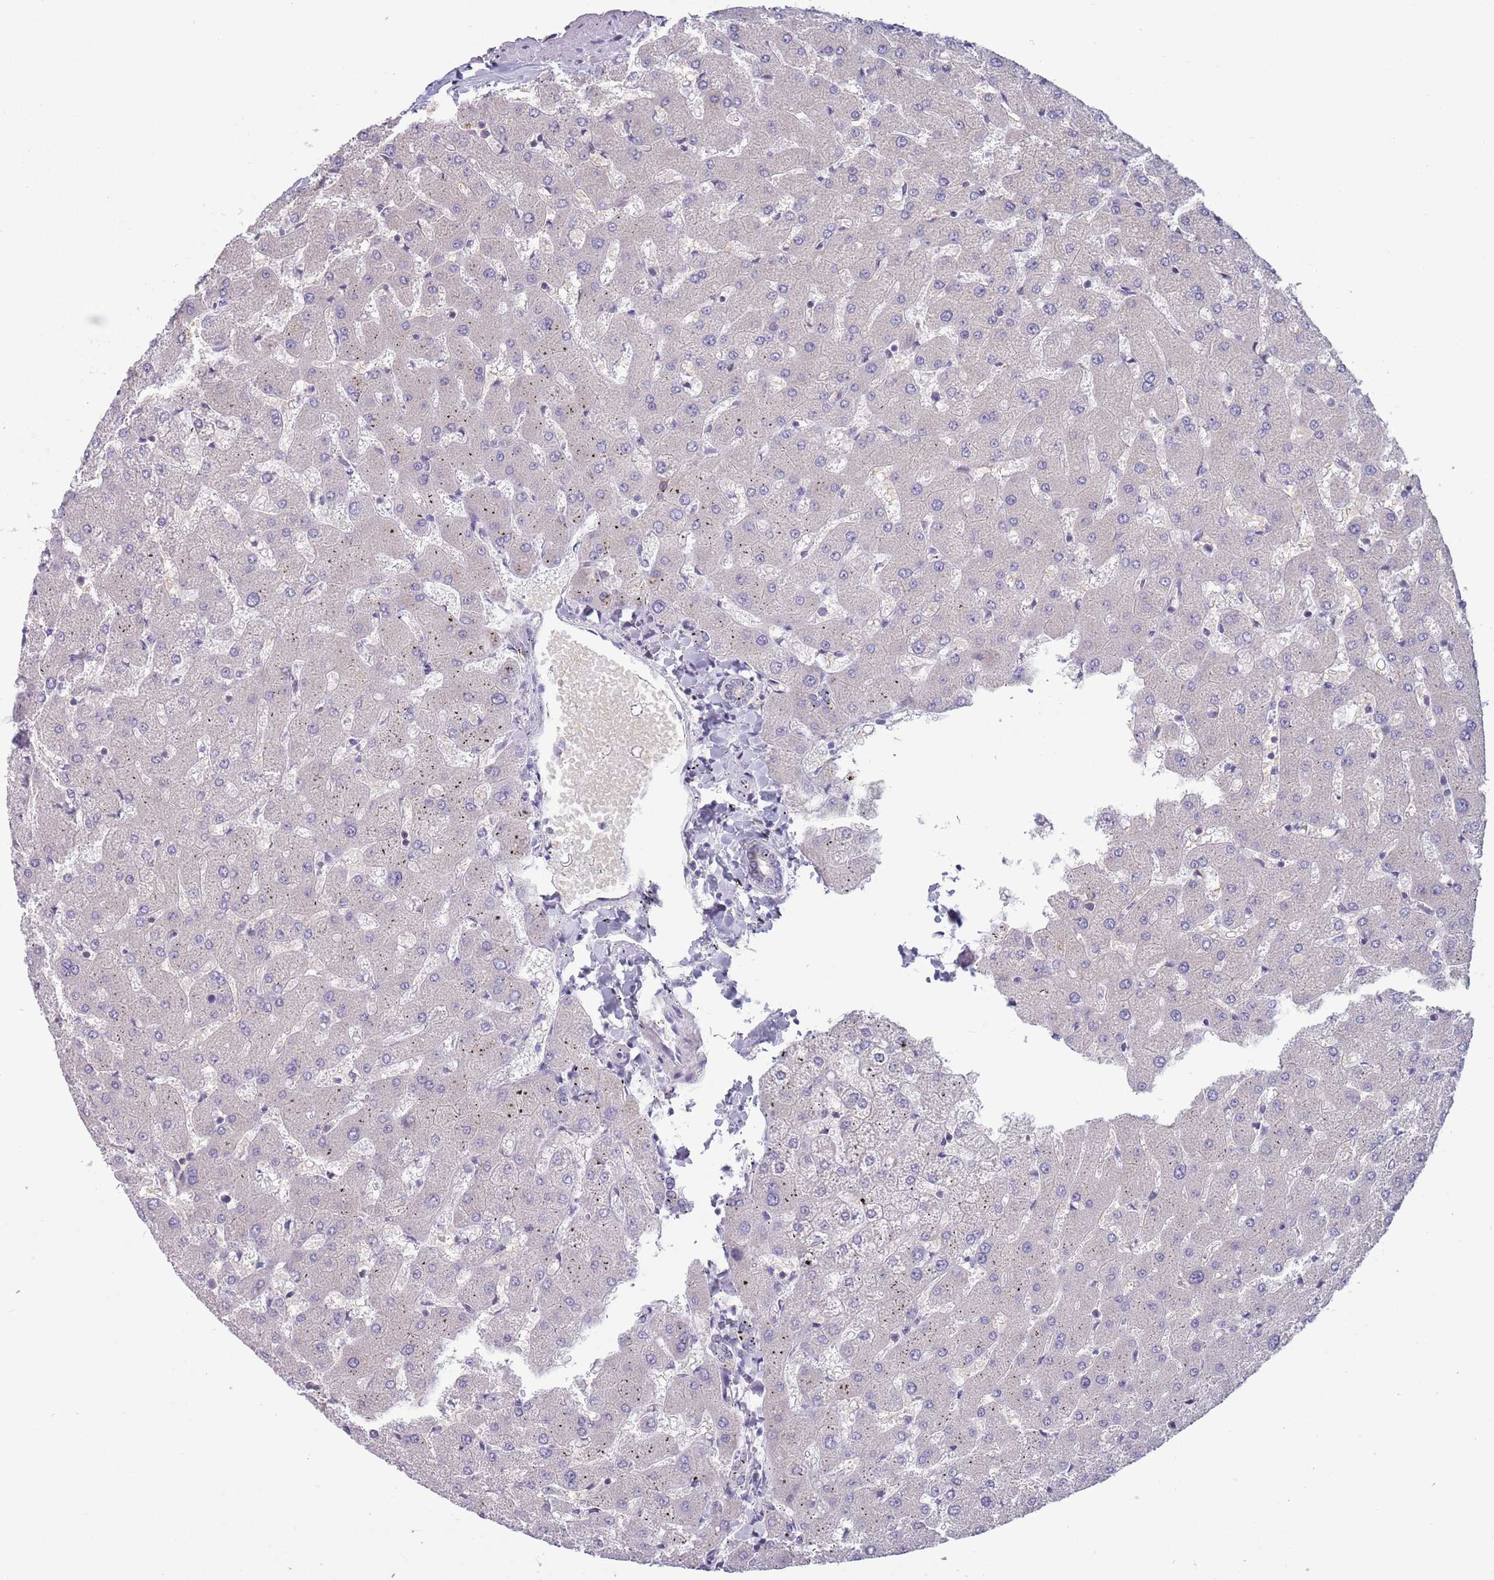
{"staining": {"intensity": "negative", "quantity": "none", "location": "none"}, "tissue": "liver", "cell_type": "Cholangiocytes", "image_type": "normal", "snomed": [{"axis": "morphology", "description": "Normal tissue, NOS"}, {"axis": "topography", "description": "Liver"}], "caption": "High magnification brightfield microscopy of benign liver stained with DAB (brown) and counterstained with hematoxylin (blue): cholangiocytes show no significant expression. (DAB IHC with hematoxylin counter stain).", "gene": "CLNS1A", "patient": {"sex": "female", "age": 63}}